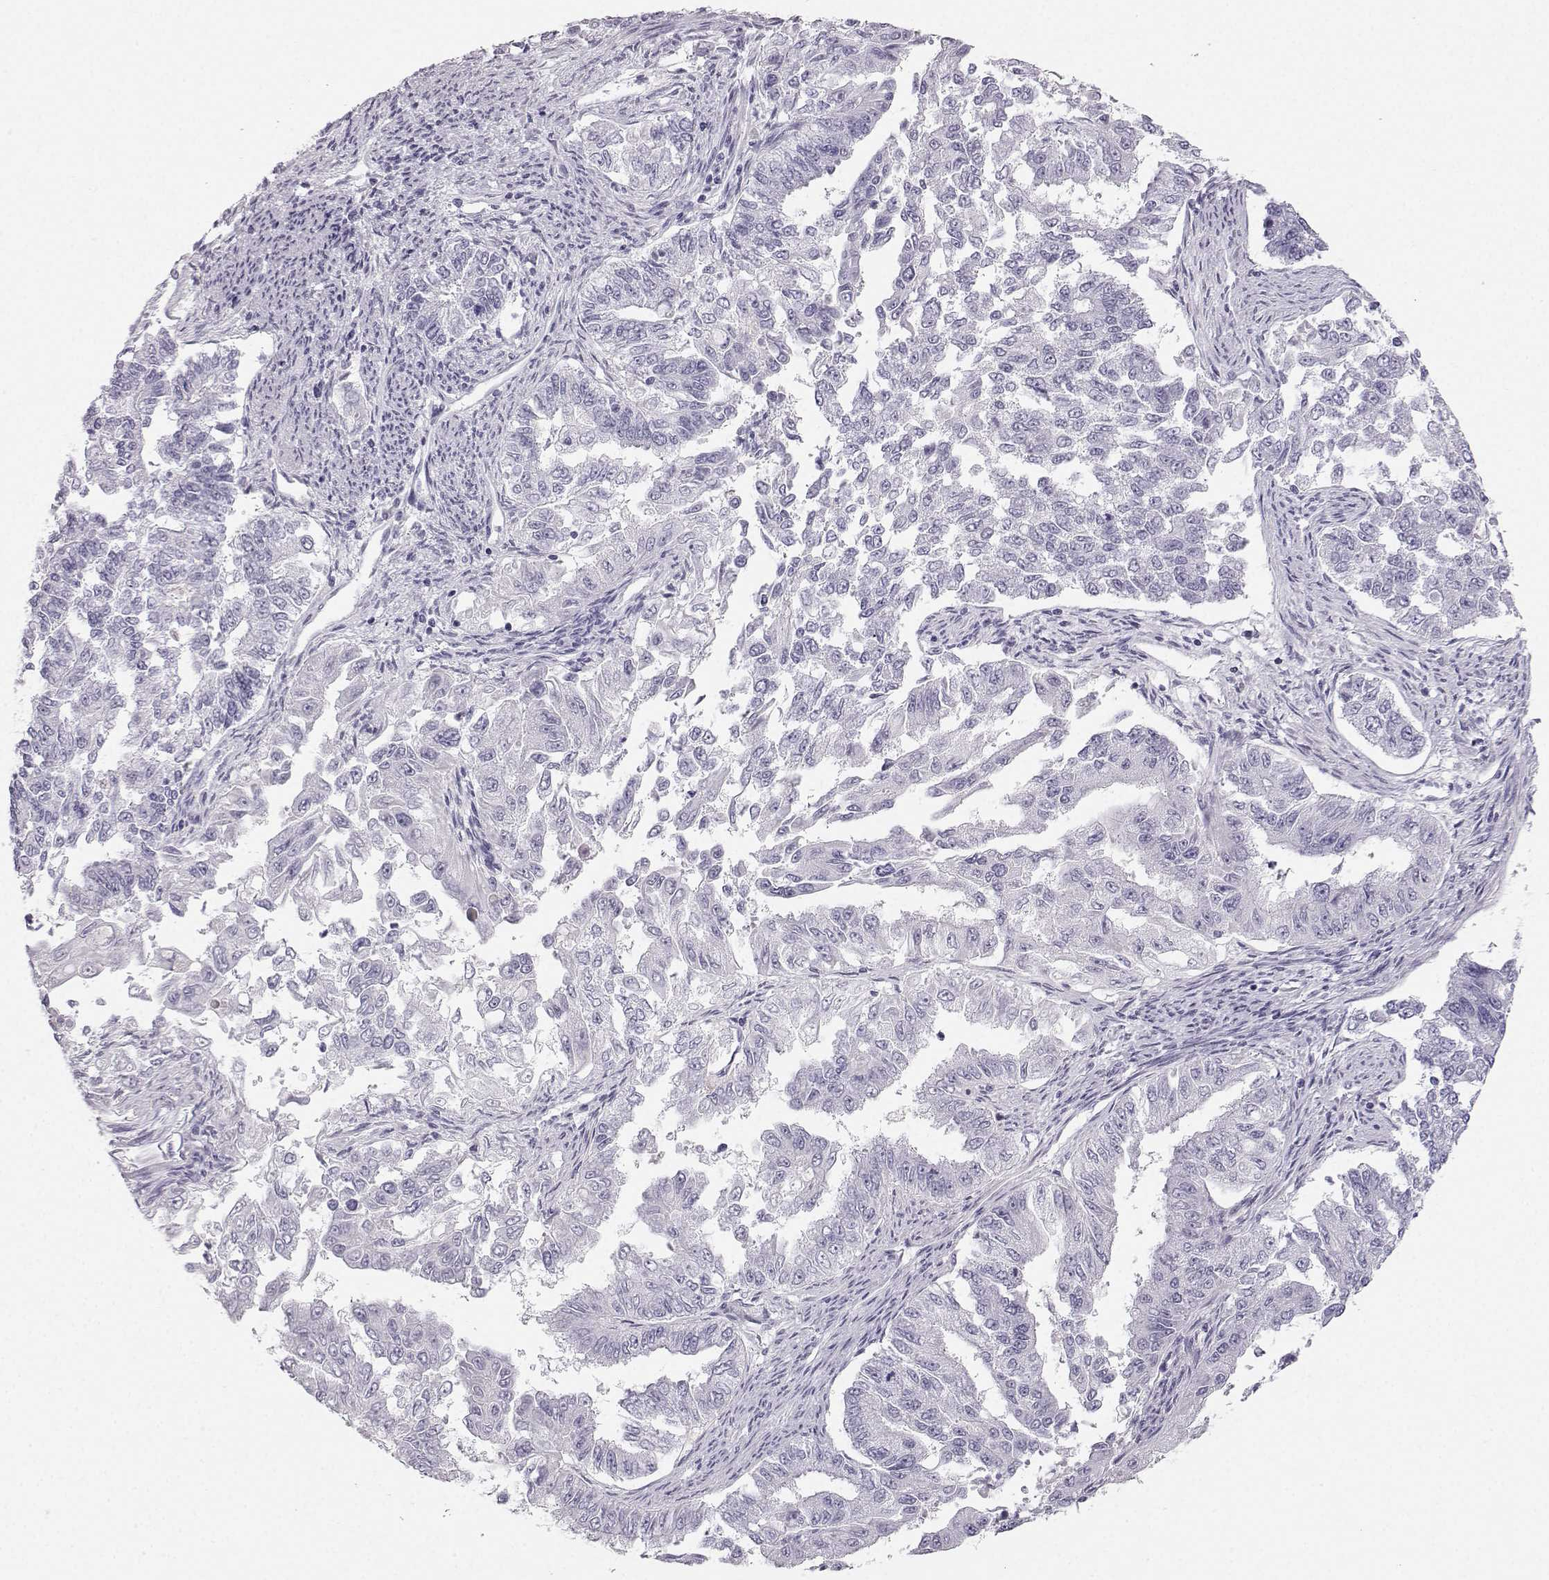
{"staining": {"intensity": "negative", "quantity": "none", "location": "none"}, "tissue": "endometrial cancer", "cell_type": "Tumor cells", "image_type": "cancer", "snomed": [{"axis": "morphology", "description": "Adenocarcinoma, NOS"}, {"axis": "topography", "description": "Uterus"}], "caption": "This is an immunohistochemistry image of adenocarcinoma (endometrial). There is no staining in tumor cells.", "gene": "CASR", "patient": {"sex": "female", "age": 59}}